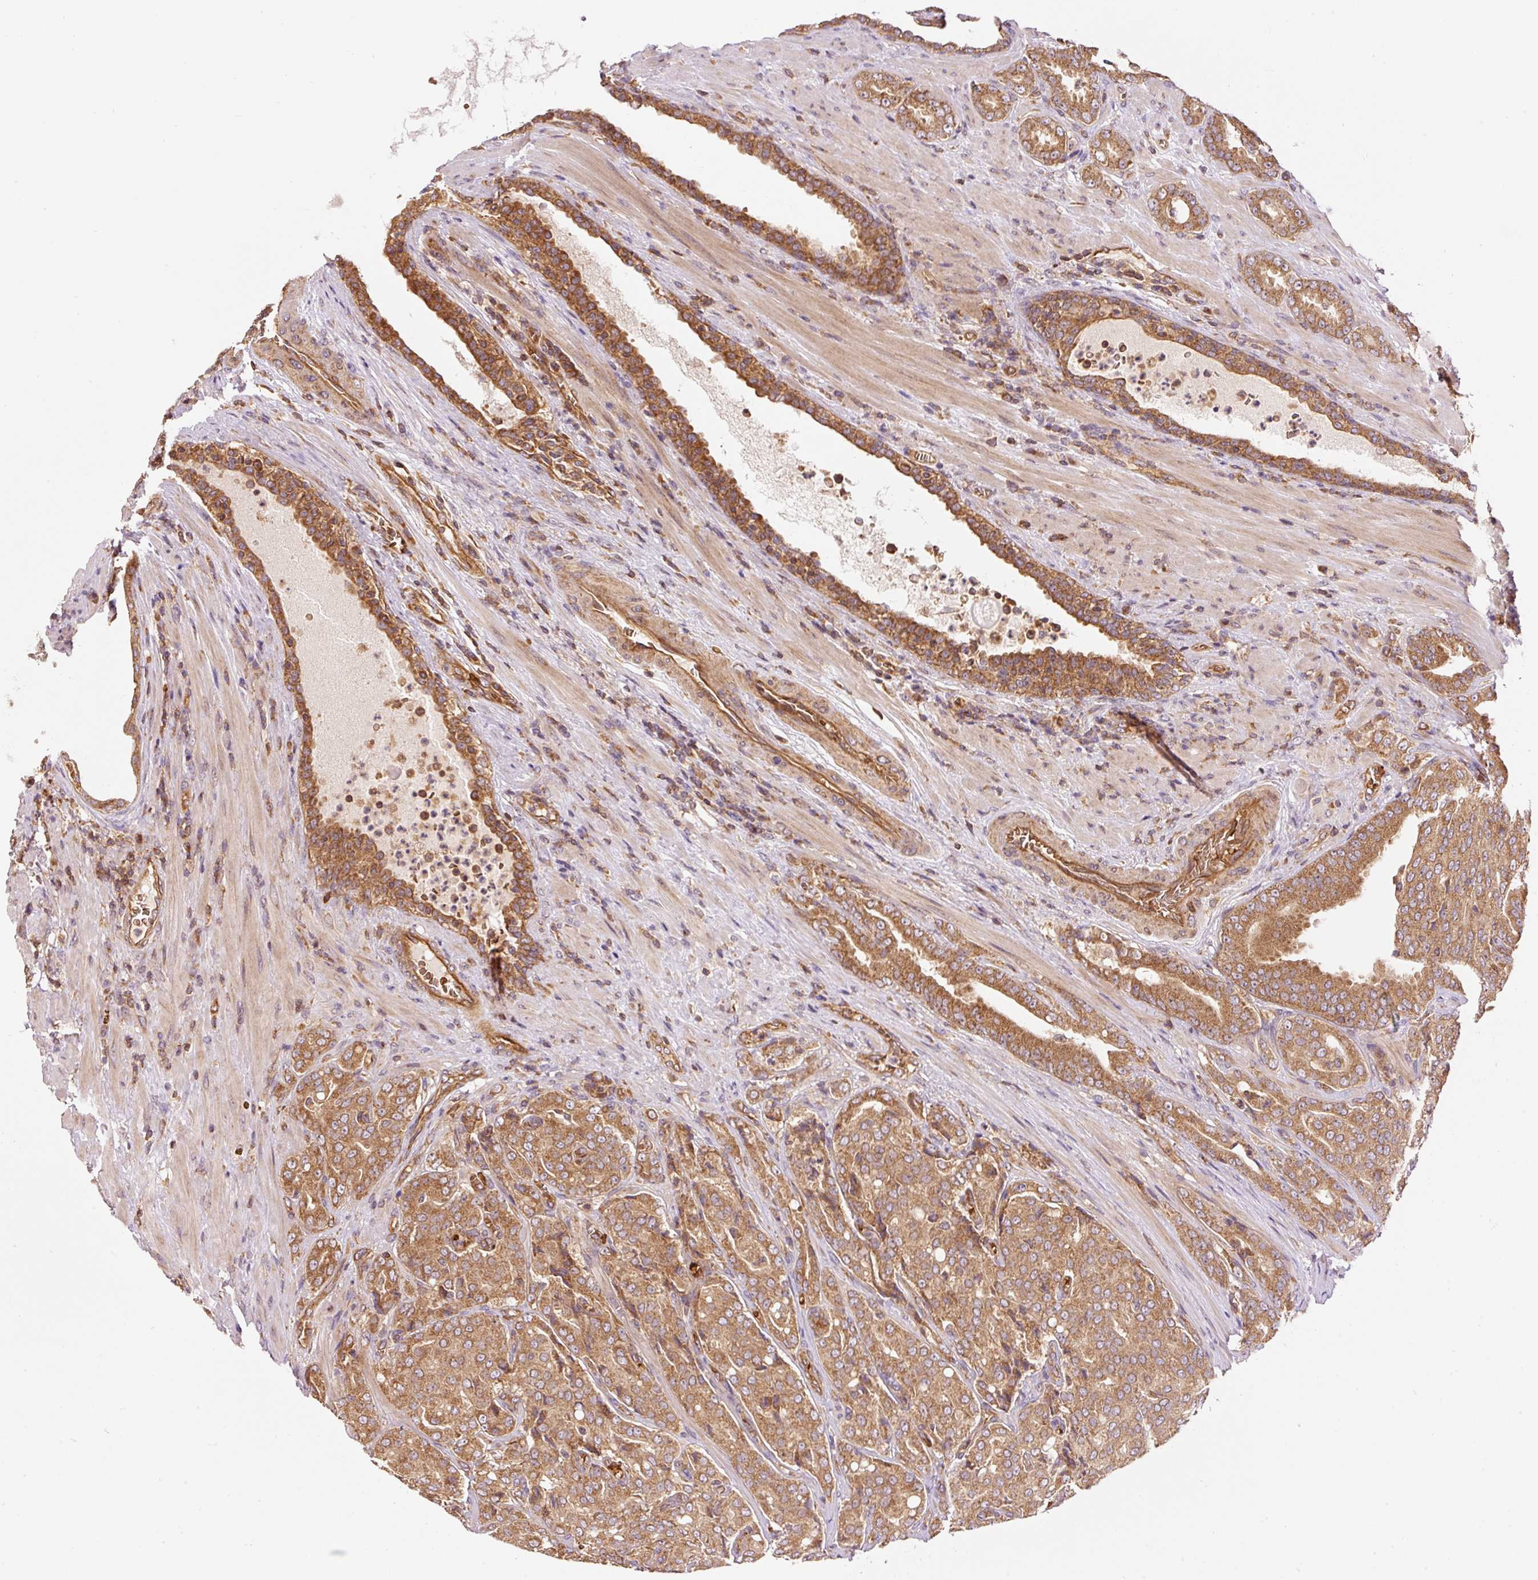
{"staining": {"intensity": "moderate", "quantity": ">75%", "location": "cytoplasmic/membranous"}, "tissue": "prostate cancer", "cell_type": "Tumor cells", "image_type": "cancer", "snomed": [{"axis": "morphology", "description": "Adenocarcinoma, High grade"}, {"axis": "topography", "description": "Prostate"}], "caption": "Prostate cancer stained with a protein marker shows moderate staining in tumor cells.", "gene": "ADCY4", "patient": {"sex": "male", "age": 68}}